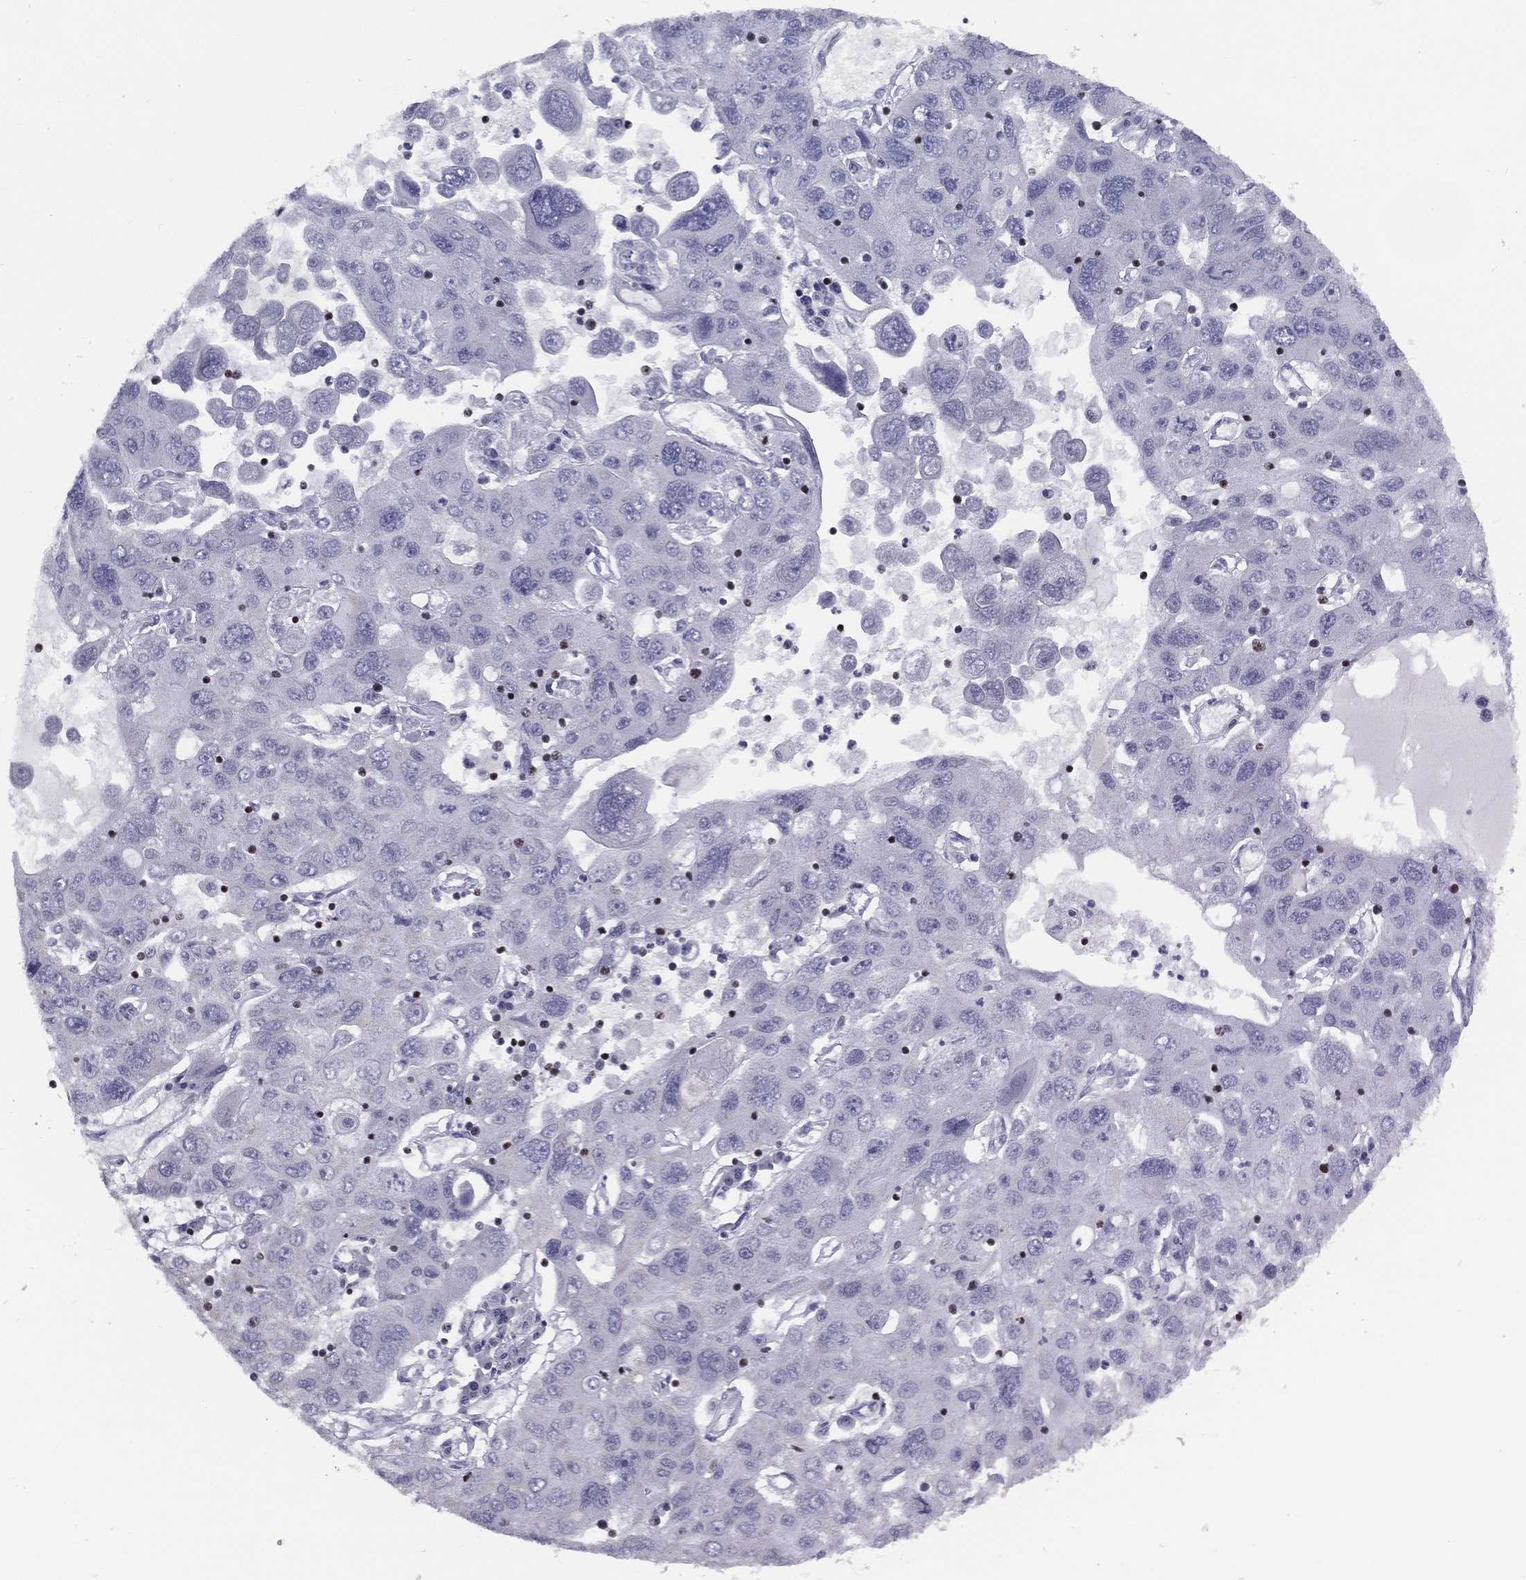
{"staining": {"intensity": "negative", "quantity": "none", "location": "none"}, "tissue": "stomach cancer", "cell_type": "Tumor cells", "image_type": "cancer", "snomed": [{"axis": "morphology", "description": "Adenocarcinoma, NOS"}, {"axis": "topography", "description": "Stomach"}], "caption": "IHC of human stomach cancer (adenocarcinoma) reveals no expression in tumor cells.", "gene": "PYHIN1", "patient": {"sex": "male", "age": 56}}